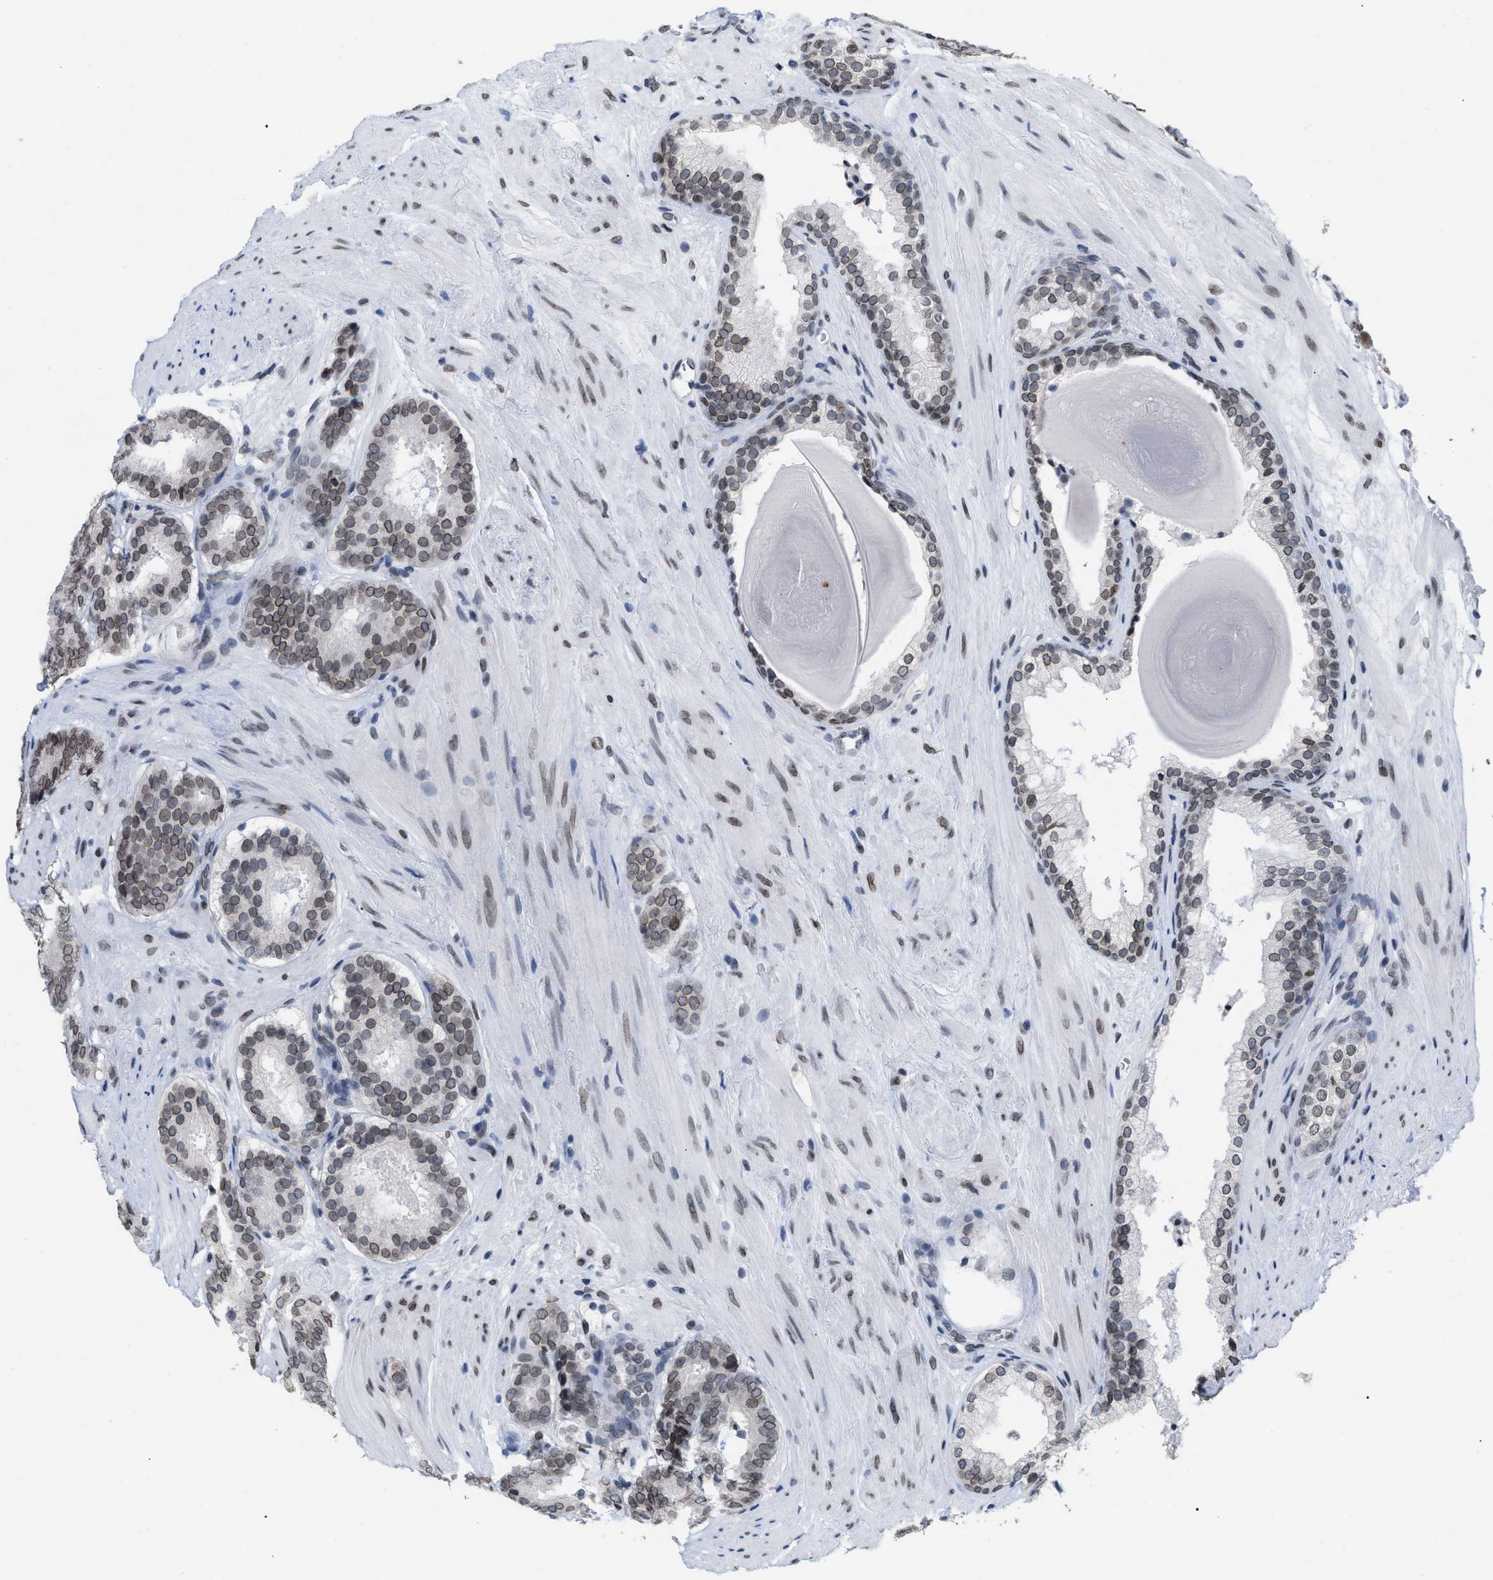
{"staining": {"intensity": "moderate", "quantity": "25%-75%", "location": "cytoplasmic/membranous,nuclear"}, "tissue": "prostate cancer", "cell_type": "Tumor cells", "image_type": "cancer", "snomed": [{"axis": "morphology", "description": "Adenocarcinoma, Low grade"}, {"axis": "topography", "description": "Prostate"}], "caption": "A brown stain labels moderate cytoplasmic/membranous and nuclear staining of a protein in prostate cancer tumor cells.", "gene": "TPR", "patient": {"sex": "male", "age": 69}}